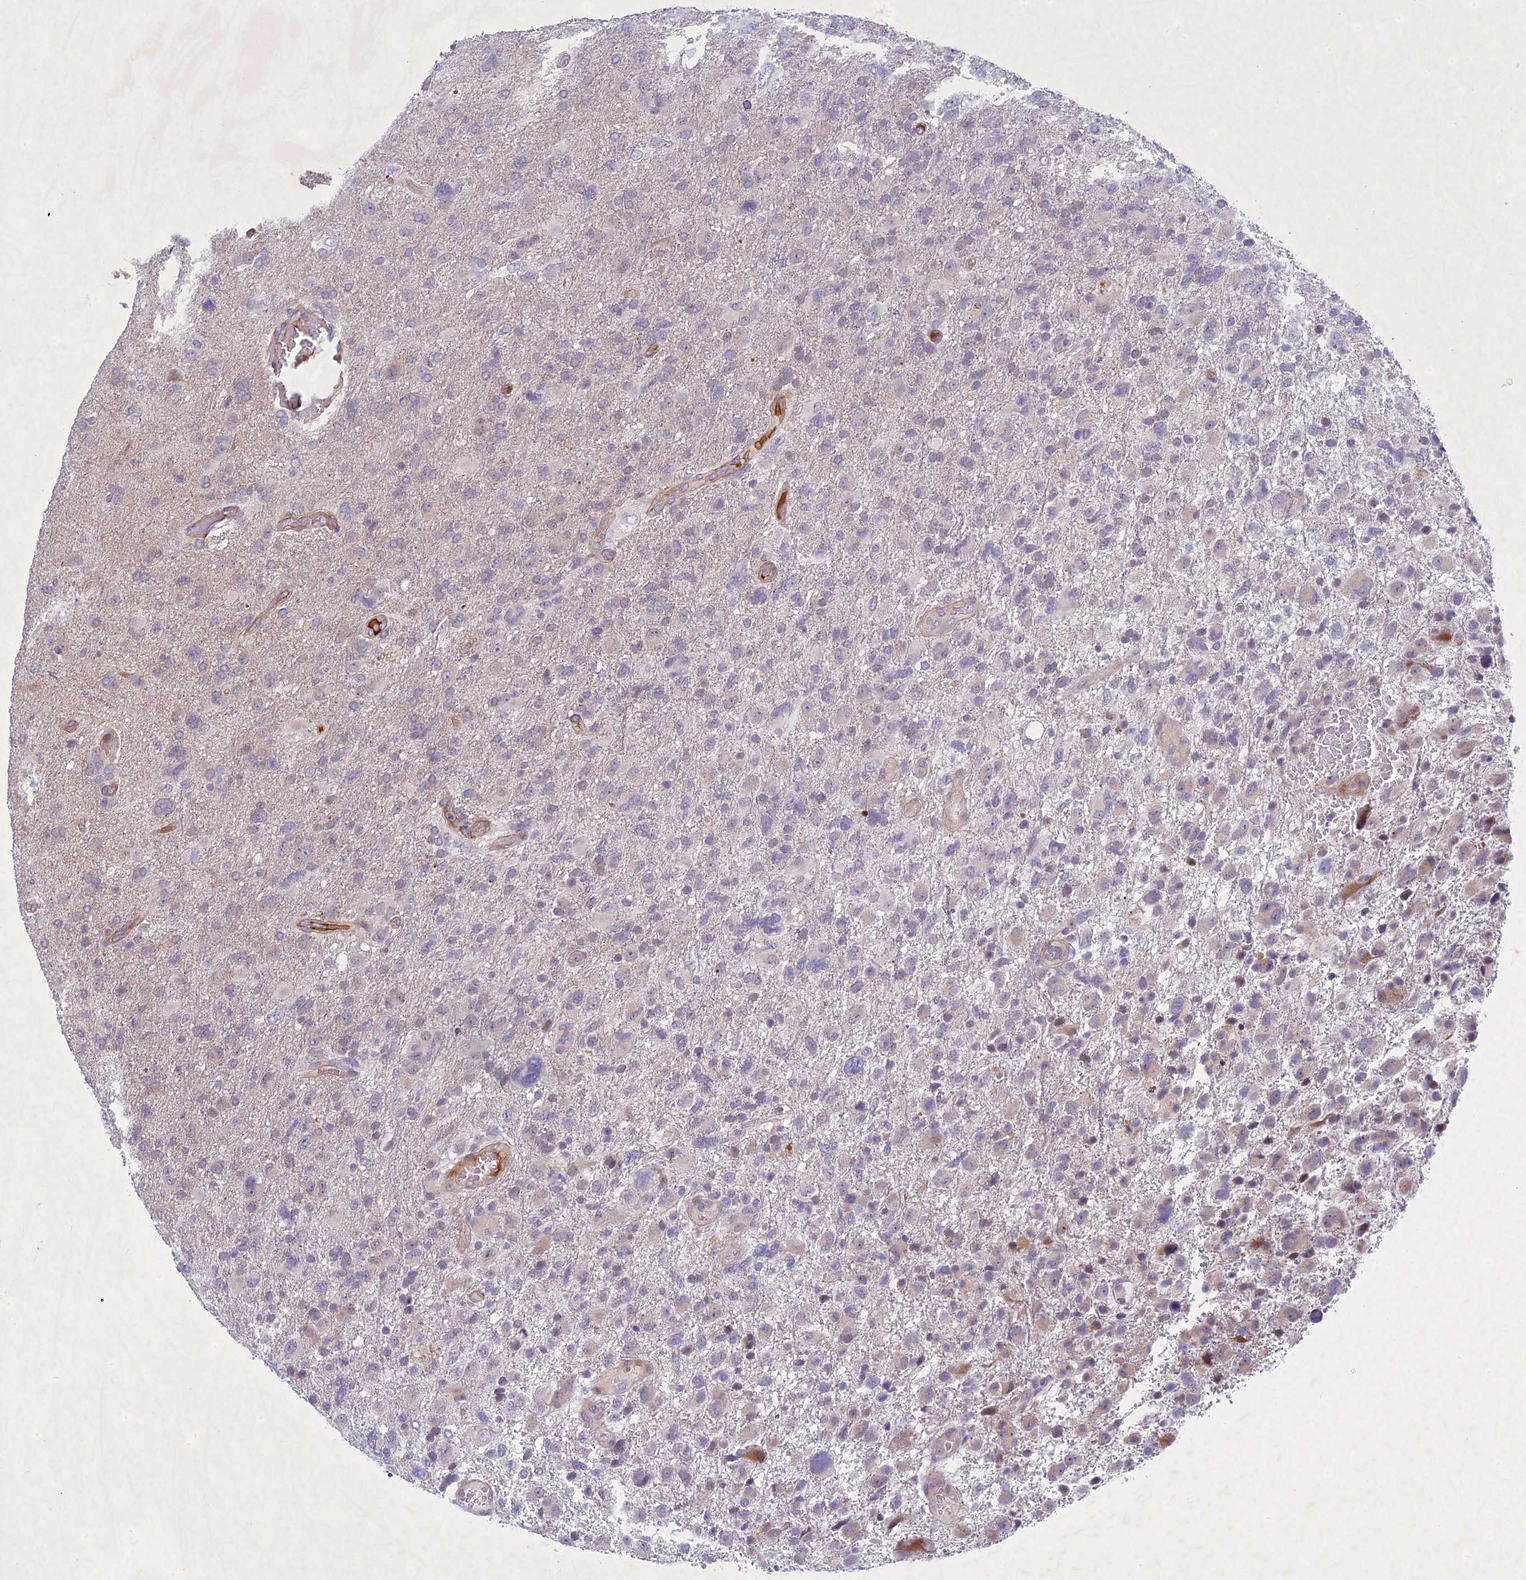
{"staining": {"intensity": "negative", "quantity": "none", "location": "none"}, "tissue": "glioma", "cell_type": "Tumor cells", "image_type": "cancer", "snomed": [{"axis": "morphology", "description": "Glioma, malignant, High grade"}, {"axis": "topography", "description": "Brain"}], "caption": "Immunohistochemistry (IHC) histopathology image of neoplastic tissue: human malignant glioma (high-grade) stained with DAB exhibits no significant protein staining in tumor cells.", "gene": "PTHLH", "patient": {"sex": "male", "age": 61}}